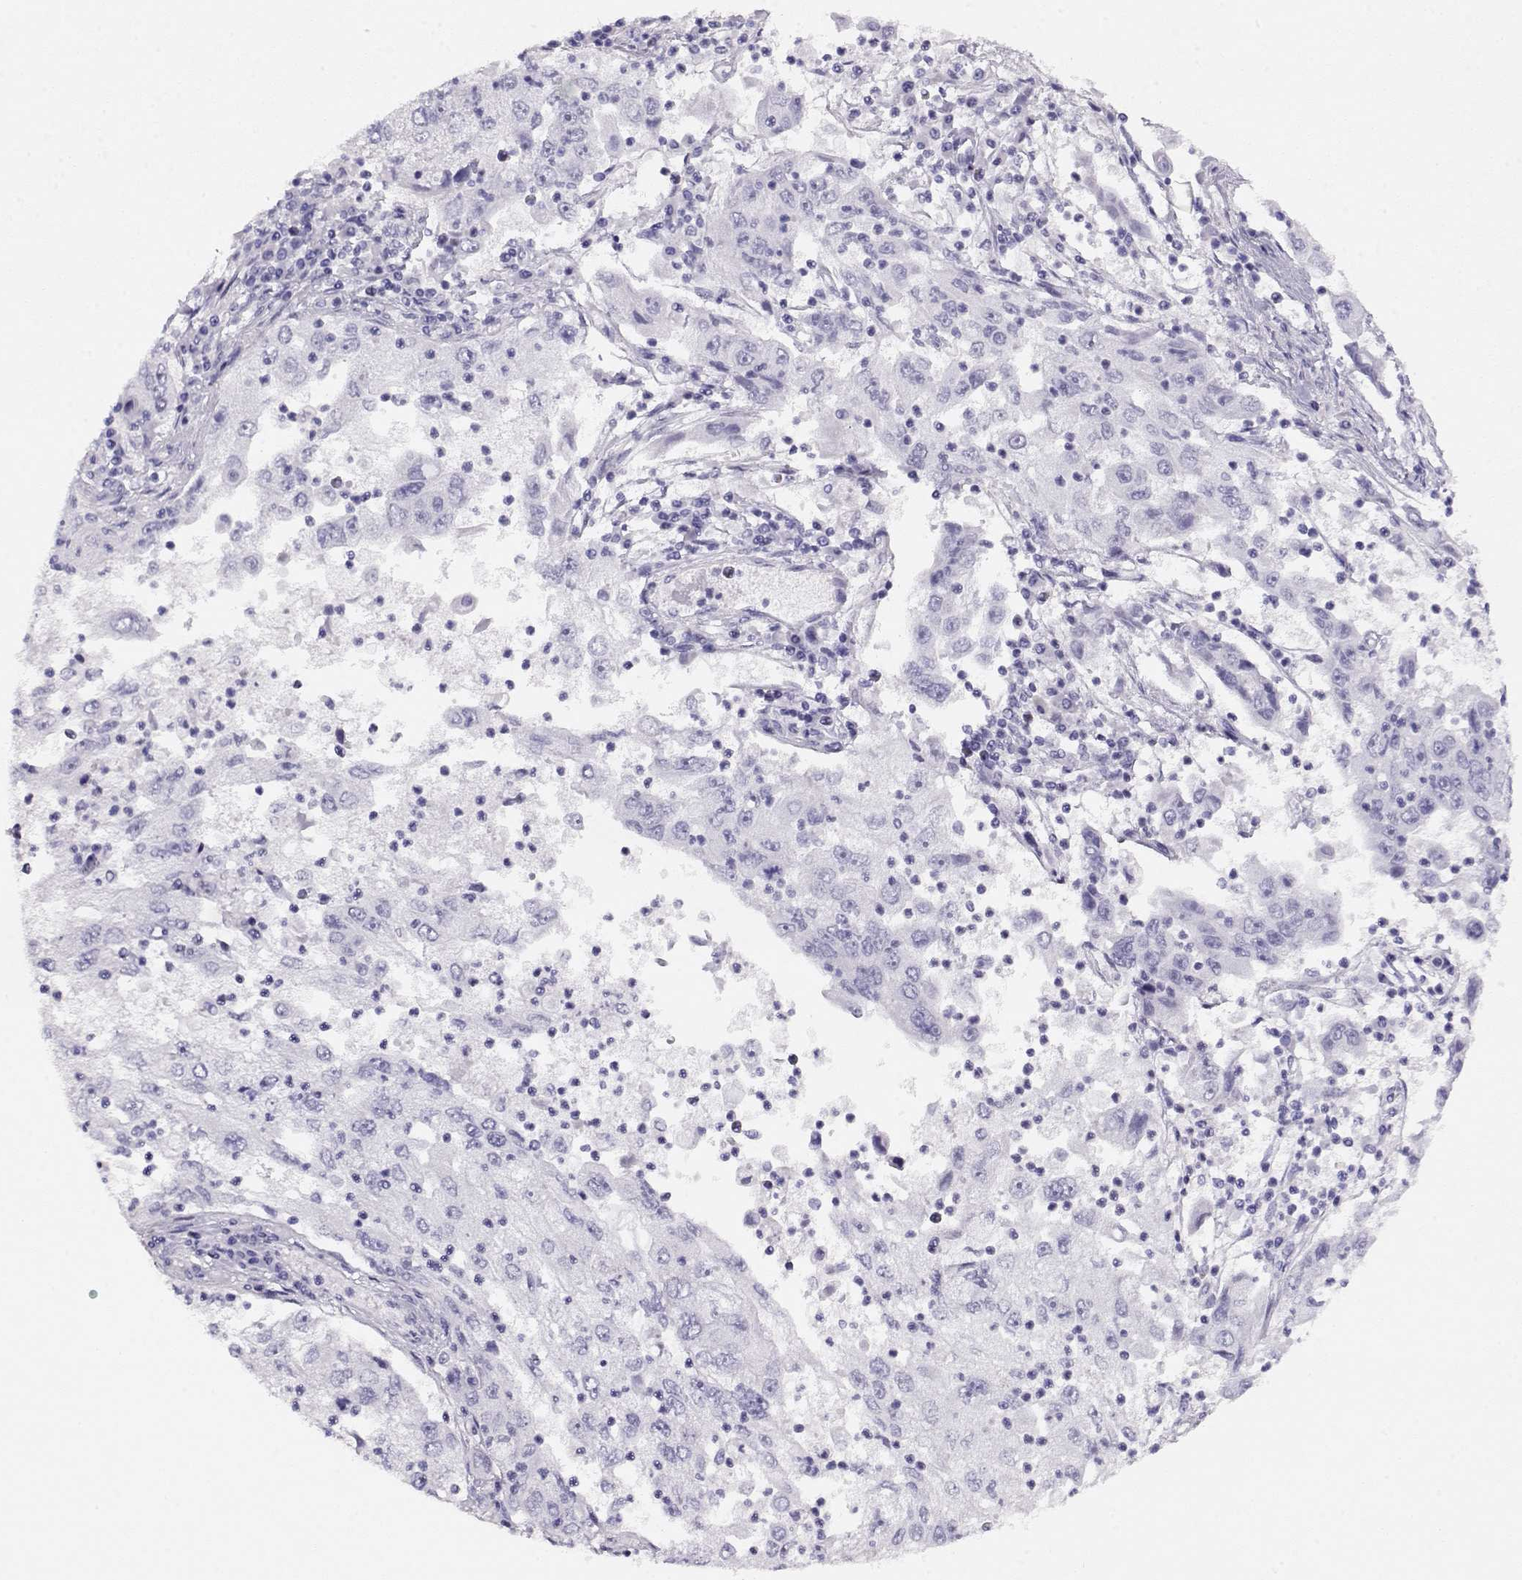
{"staining": {"intensity": "negative", "quantity": "none", "location": "none"}, "tissue": "cervical cancer", "cell_type": "Tumor cells", "image_type": "cancer", "snomed": [{"axis": "morphology", "description": "Squamous cell carcinoma, NOS"}, {"axis": "topography", "description": "Cervix"}], "caption": "Immunohistochemical staining of human squamous cell carcinoma (cervical) shows no significant positivity in tumor cells. The staining is performed using DAB (3,3'-diaminobenzidine) brown chromogen with nuclei counter-stained in using hematoxylin.", "gene": "ACTN2", "patient": {"sex": "female", "age": 36}}